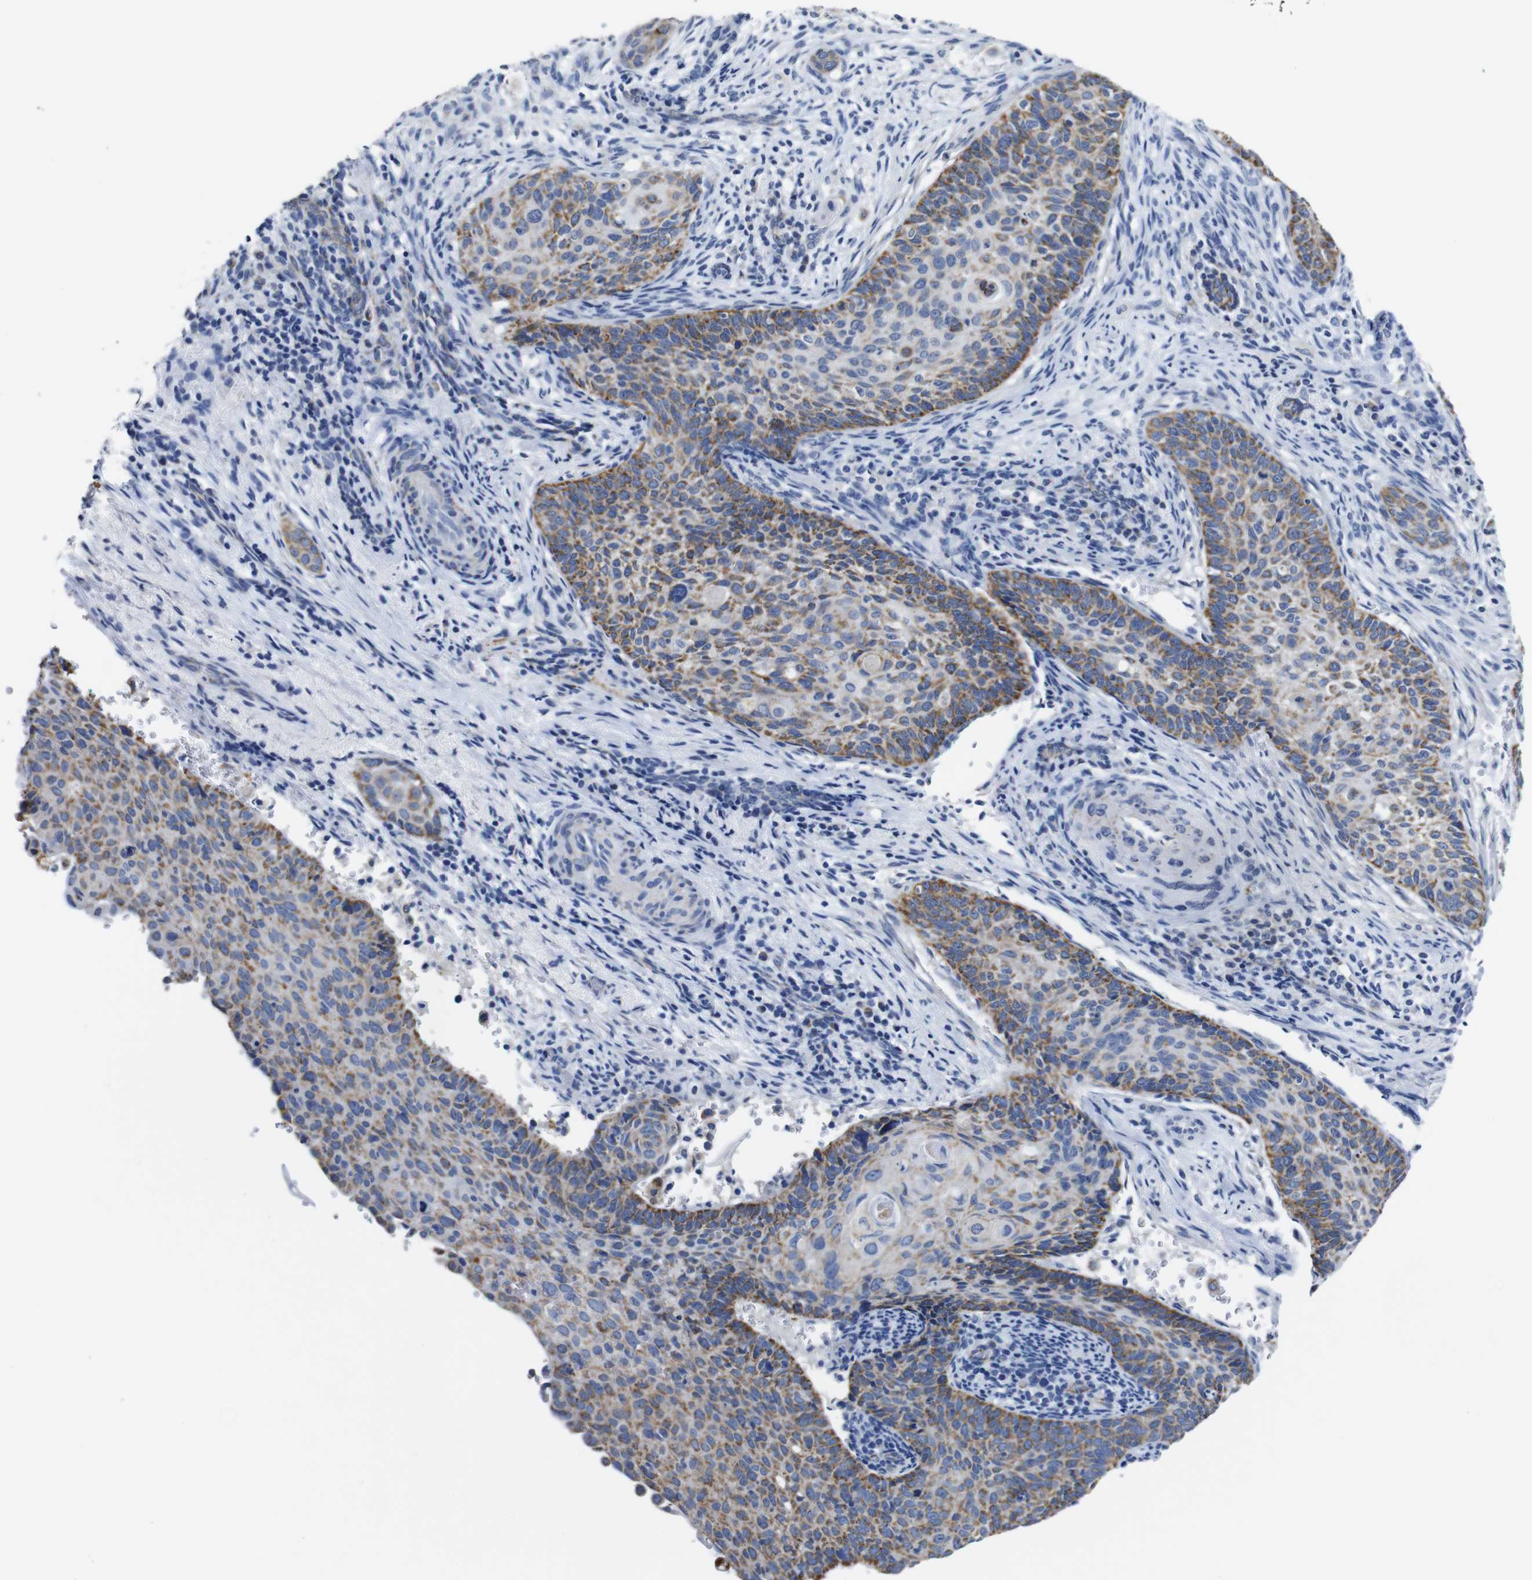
{"staining": {"intensity": "strong", "quantity": "25%-75%", "location": "cytoplasmic/membranous"}, "tissue": "cervical cancer", "cell_type": "Tumor cells", "image_type": "cancer", "snomed": [{"axis": "morphology", "description": "Squamous cell carcinoma, NOS"}, {"axis": "topography", "description": "Cervix"}], "caption": "Strong cytoplasmic/membranous positivity for a protein is identified in about 25%-75% of tumor cells of squamous cell carcinoma (cervical) using immunohistochemistry (IHC).", "gene": "MAOA", "patient": {"sex": "female", "age": 33}}